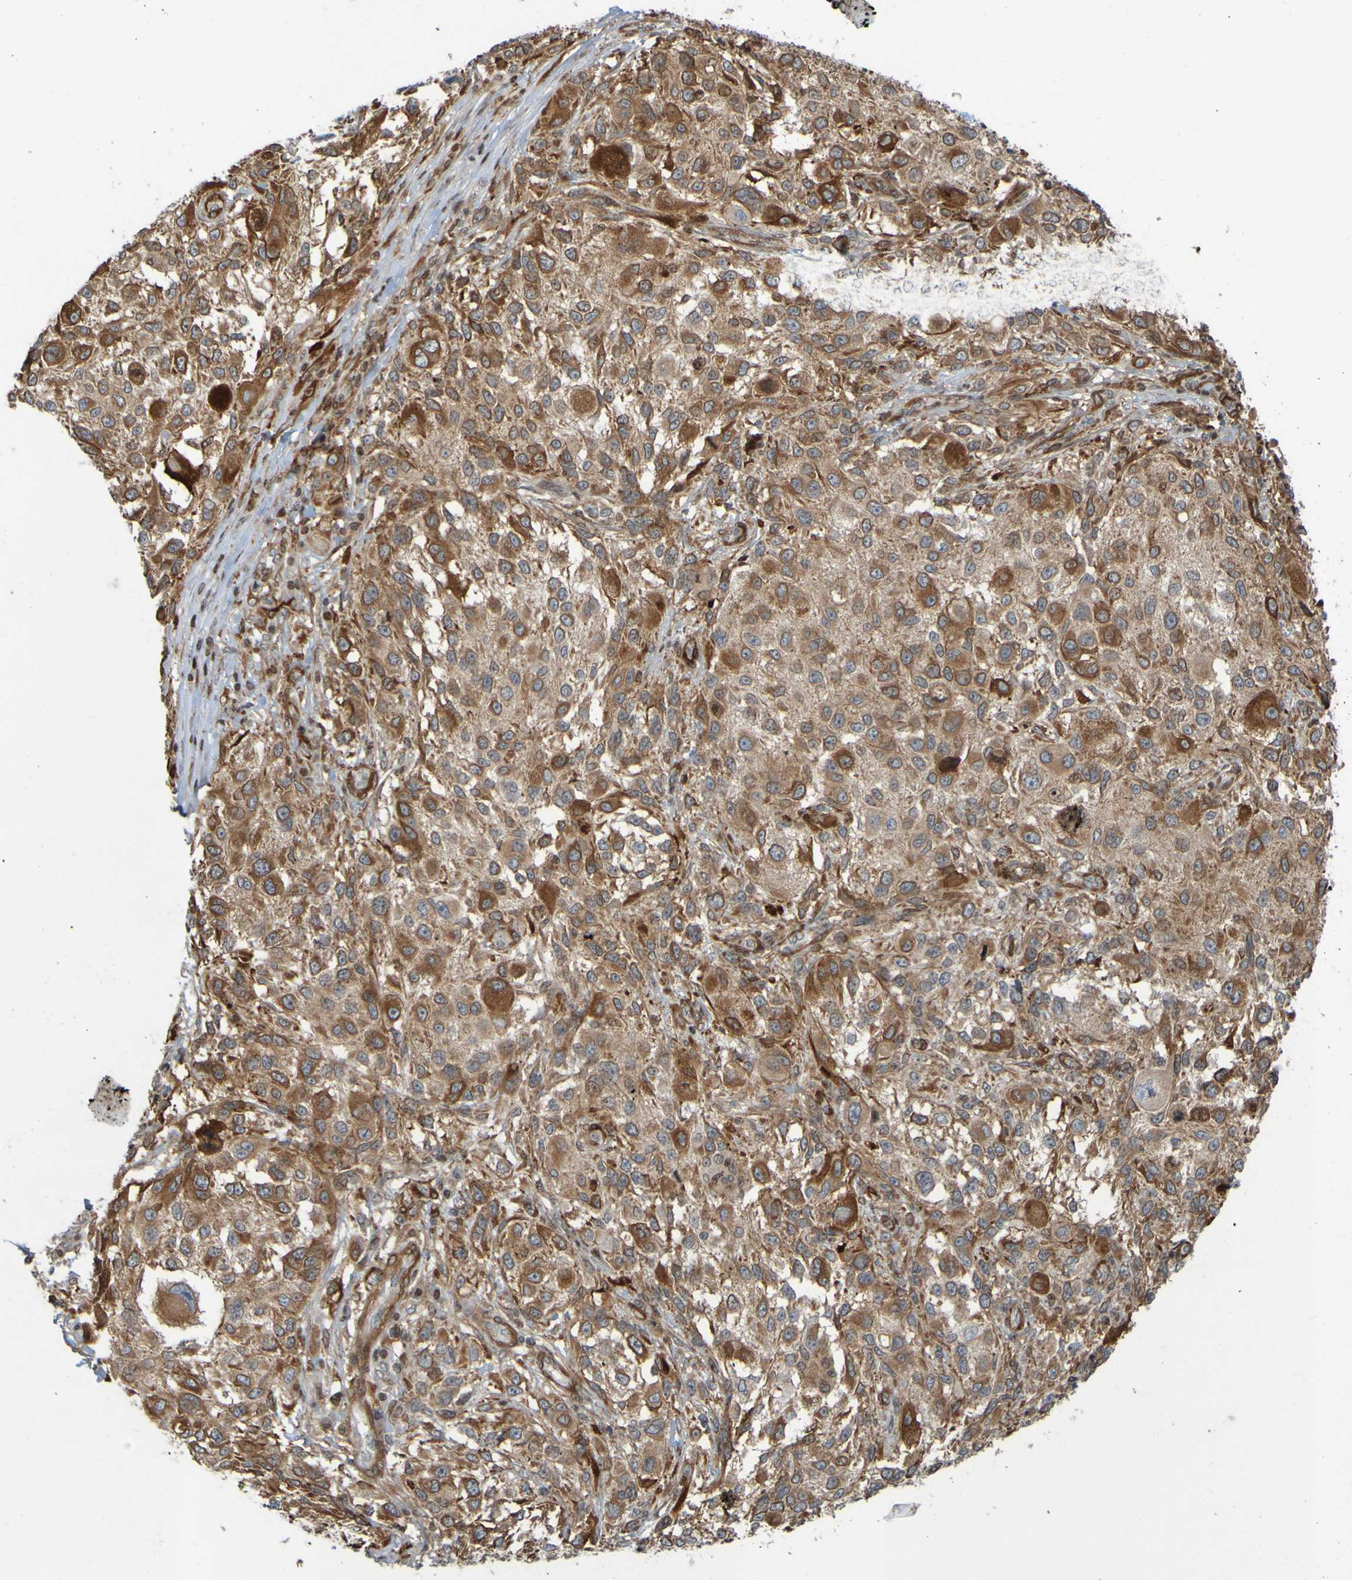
{"staining": {"intensity": "moderate", "quantity": ">75%", "location": "cytoplasmic/membranous"}, "tissue": "melanoma", "cell_type": "Tumor cells", "image_type": "cancer", "snomed": [{"axis": "morphology", "description": "Necrosis, NOS"}, {"axis": "morphology", "description": "Malignant melanoma, NOS"}, {"axis": "topography", "description": "Skin"}], "caption": "A high-resolution photomicrograph shows IHC staining of melanoma, which exhibits moderate cytoplasmic/membranous expression in approximately >75% of tumor cells.", "gene": "GUCY1A1", "patient": {"sex": "female", "age": 87}}